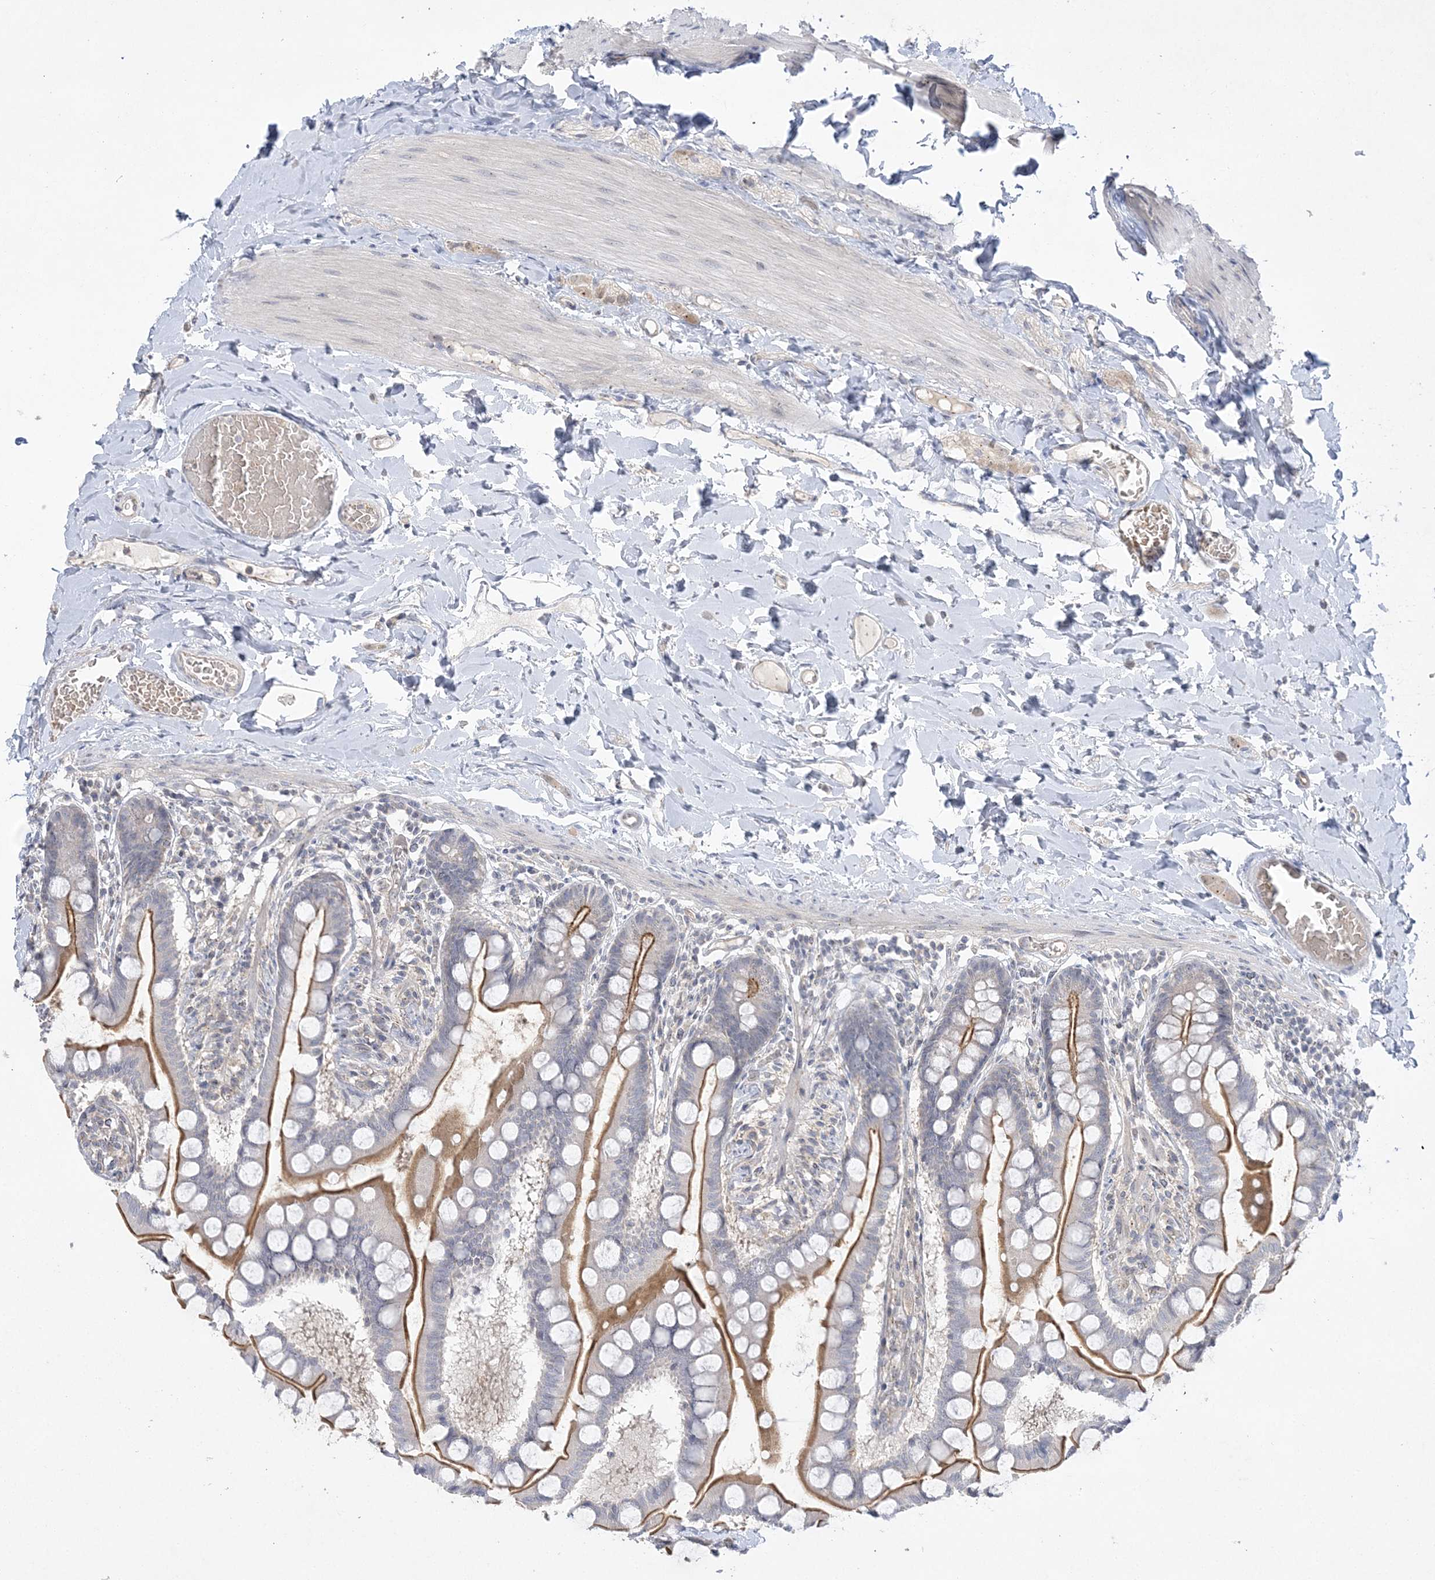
{"staining": {"intensity": "moderate", "quantity": ">75%", "location": "cytoplasmic/membranous"}, "tissue": "small intestine", "cell_type": "Glandular cells", "image_type": "normal", "snomed": [{"axis": "morphology", "description": "Normal tissue, NOS"}, {"axis": "topography", "description": "Small intestine"}], "caption": "Unremarkable small intestine displays moderate cytoplasmic/membranous expression in approximately >75% of glandular cells, visualized by immunohistochemistry.", "gene": "ADAMTS12", "patient": {"sex": "male", "age": 41}}